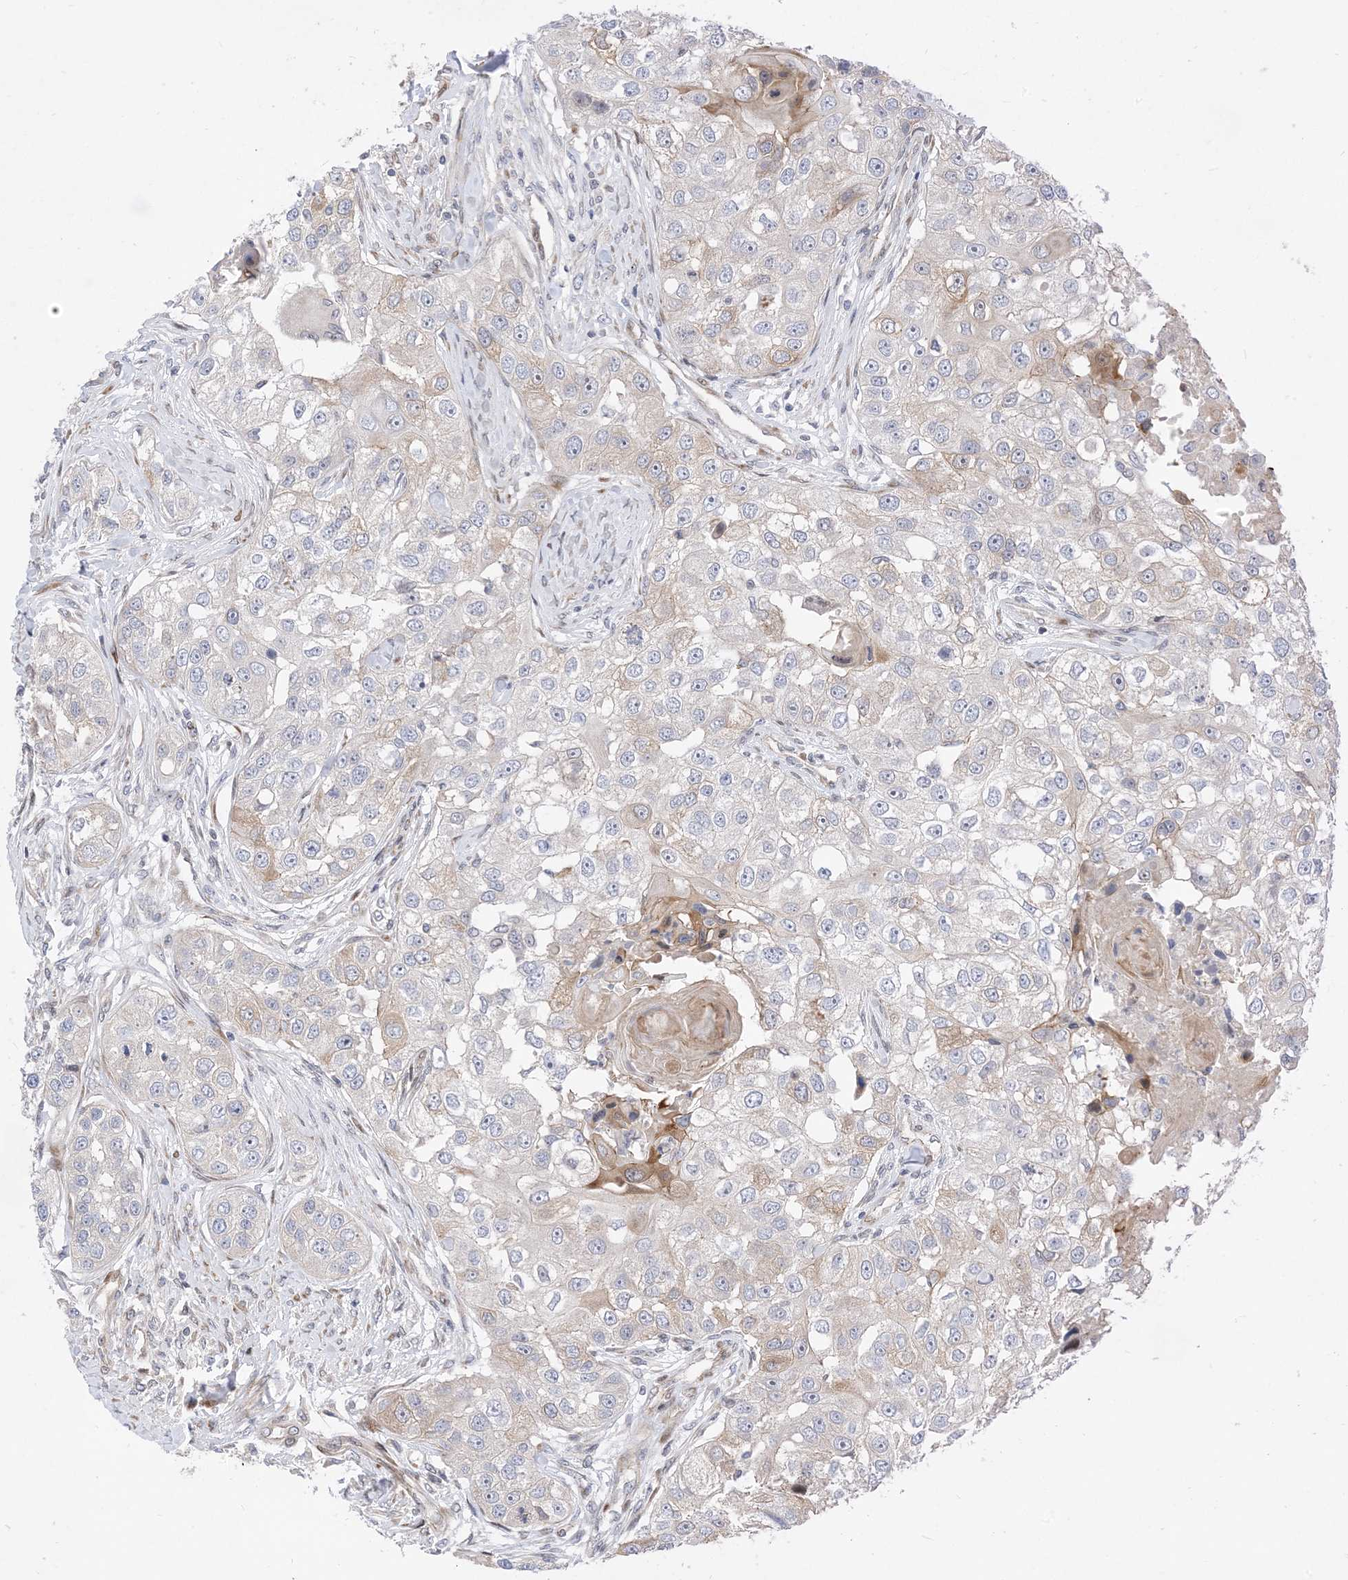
{"staining": {"intensity": "negative", "quantity": "none", "location": "none"}, "tissue": "head and neck cancer", "cell_type": "Tumor cells", "image_type": "cancer", "snomed": [{"axis": "morphology", "description": "Normal tissue, NOS"}, {"axis": "morphology", "description": "Squamous cell carcinoma, NOS"}, {"axis": "topography", "description": "Skeletal muscle"}, {"axis": "topography", "description": "Head-Neck"}], "caption": "The image exhibits no staining of tumor cells in head and neck squamous cell carcinoma.", "gene": "TYSND1", "patient": {"sex": "male", "age": 51}}